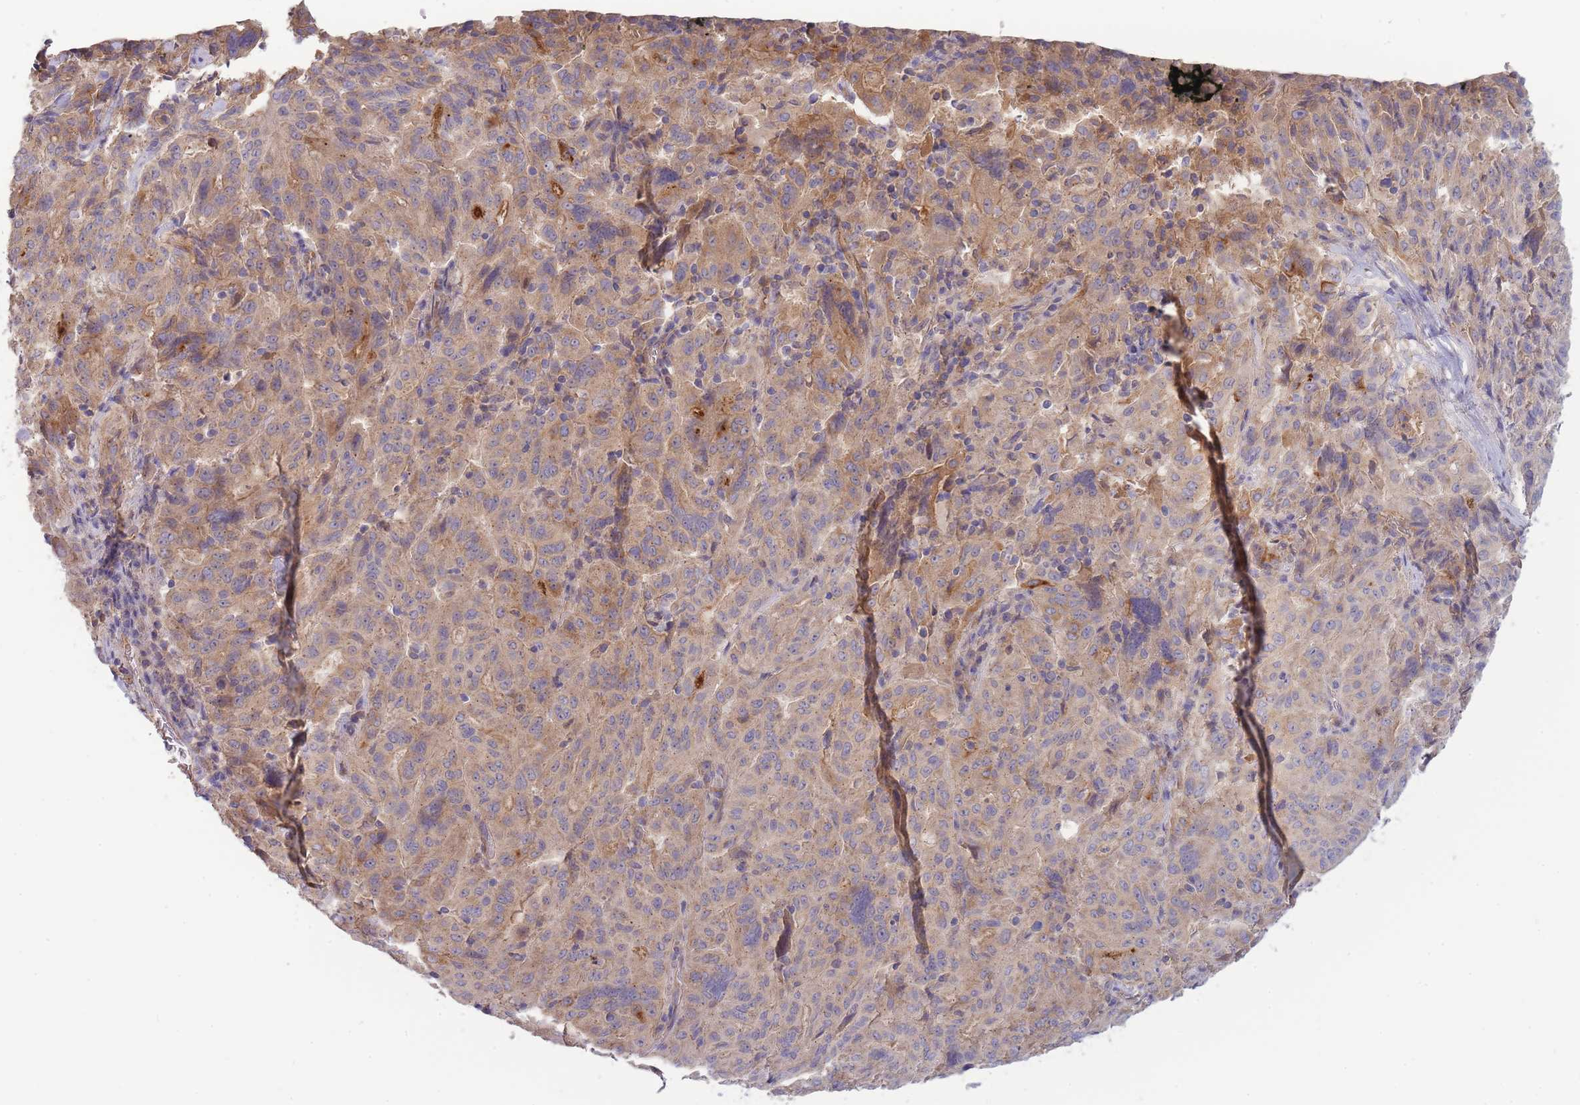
{"staining": {"intensity": "weak", "quantity": ">75%", "location": "cytoplasmic/membranous"}, "tissue": "pancreatic cancer", "cell_type": "Tumor cells", "image_type": "cancer", "snomed": [{"axis": "morphology", "description": "Adenocarcinoma, NOS"}, {"axis": "topography", "description": "Pancreas"}], "caption": "DAB immunohistochemical staining of human pancreatic cancer (adenocarcinoma) exhibits weak cytoplasmic/membranous protein expression in about >75% of tumor cells.", "gene": "NDUFAF5", "patient": {"sex": "male", "age": 63}}